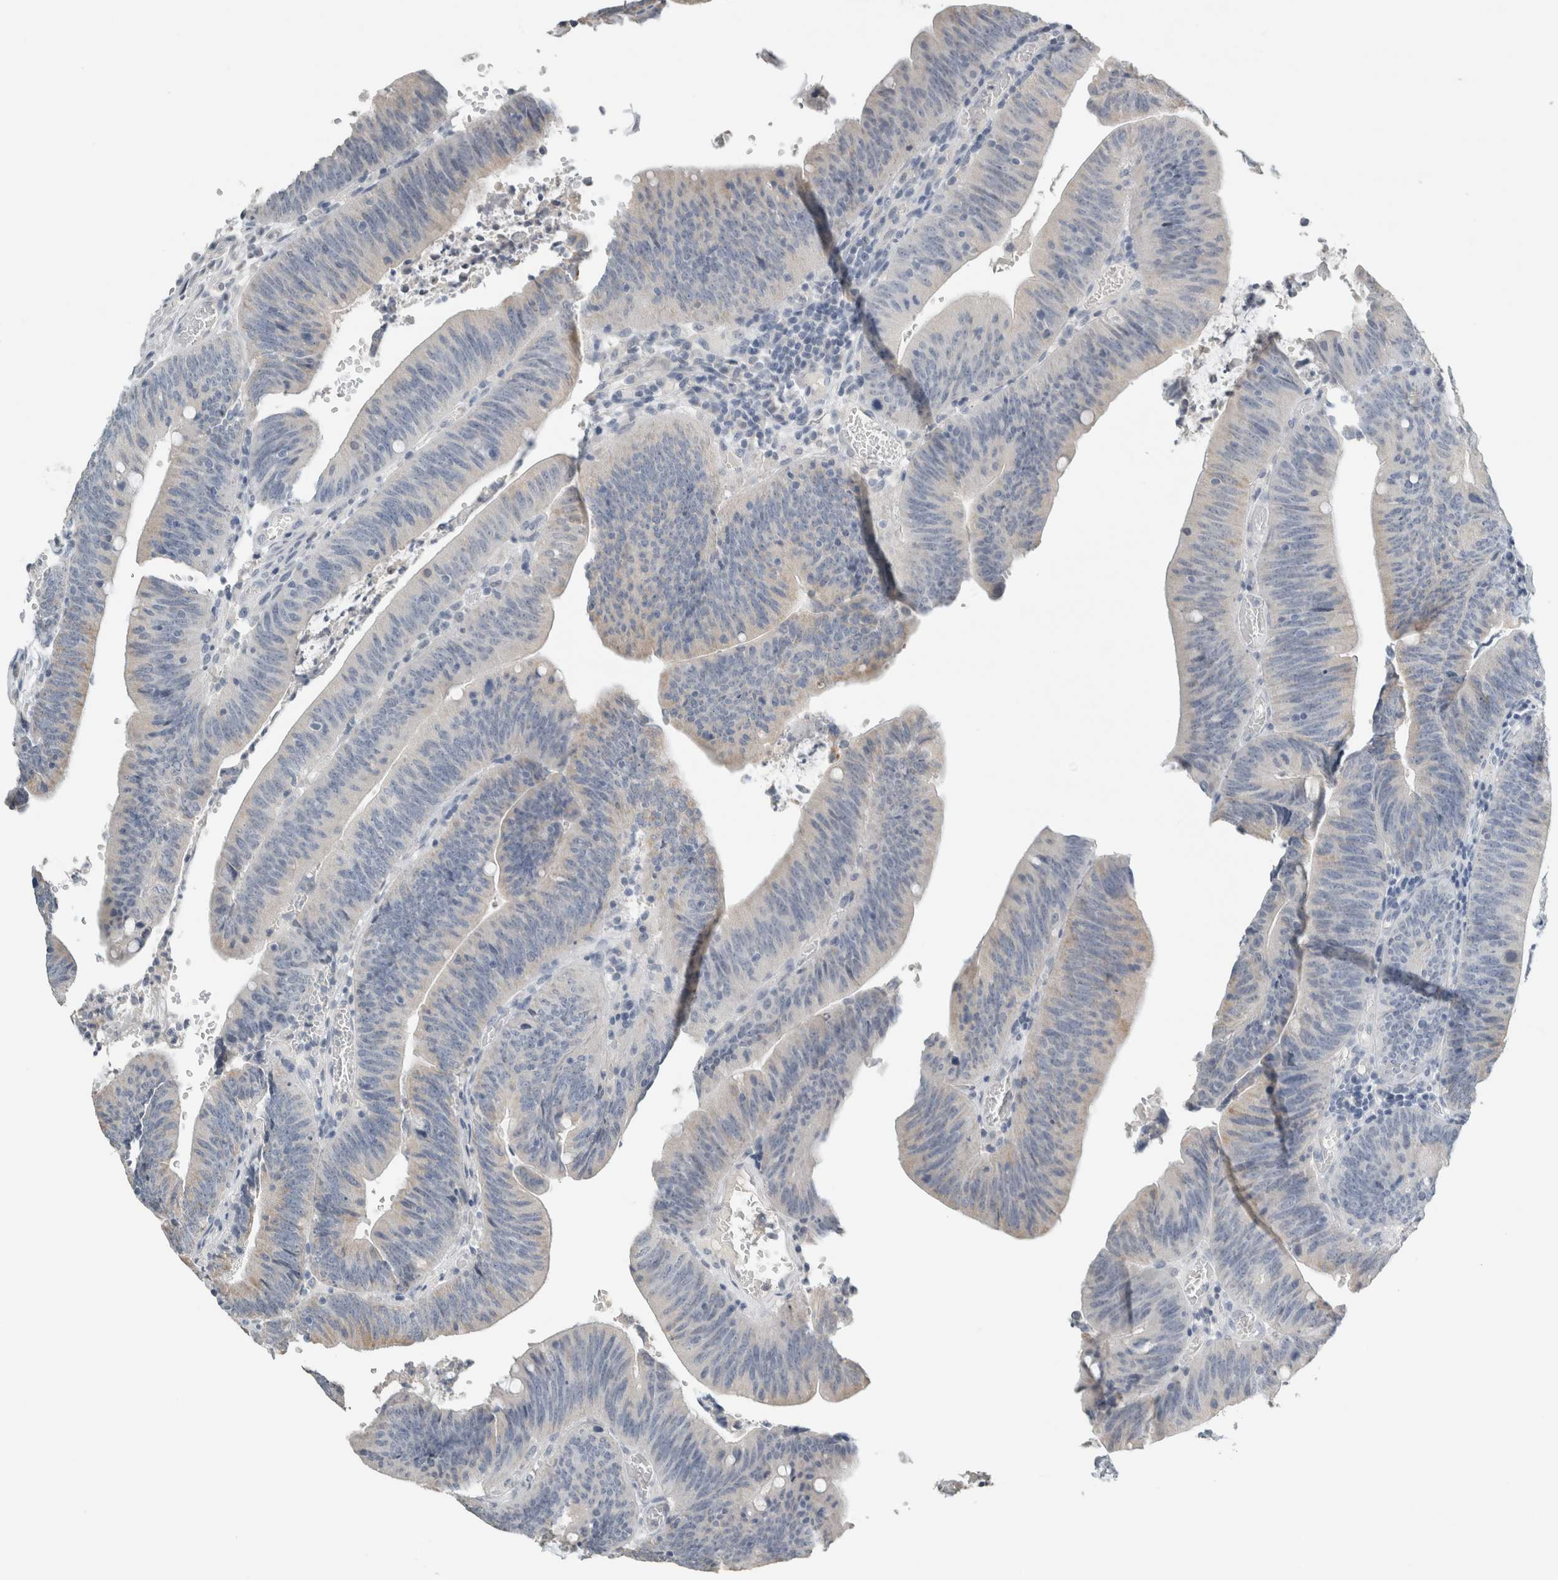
{"staining": {"intensity": "weak", "quantity": "<25%", "location": "cytoplasmic/membranous"}, "tissue": "colorectal cancer", "cell_type": "Tumor cells", "image_type": "cancer", "snomed": [{"axis": "morphology", "description": "Normal tissue, NOS"}, {"axis": "morphology", "description": "Adenocarcinoma, NOS"}, {"axis": "topography", "description": "Rectum"}], "caption": "The micrograph exhibits no significant expression in tumor cells of colorectal cancer.", "gene": "CRAT", "patient": {"sex": "female", "age": 66}}